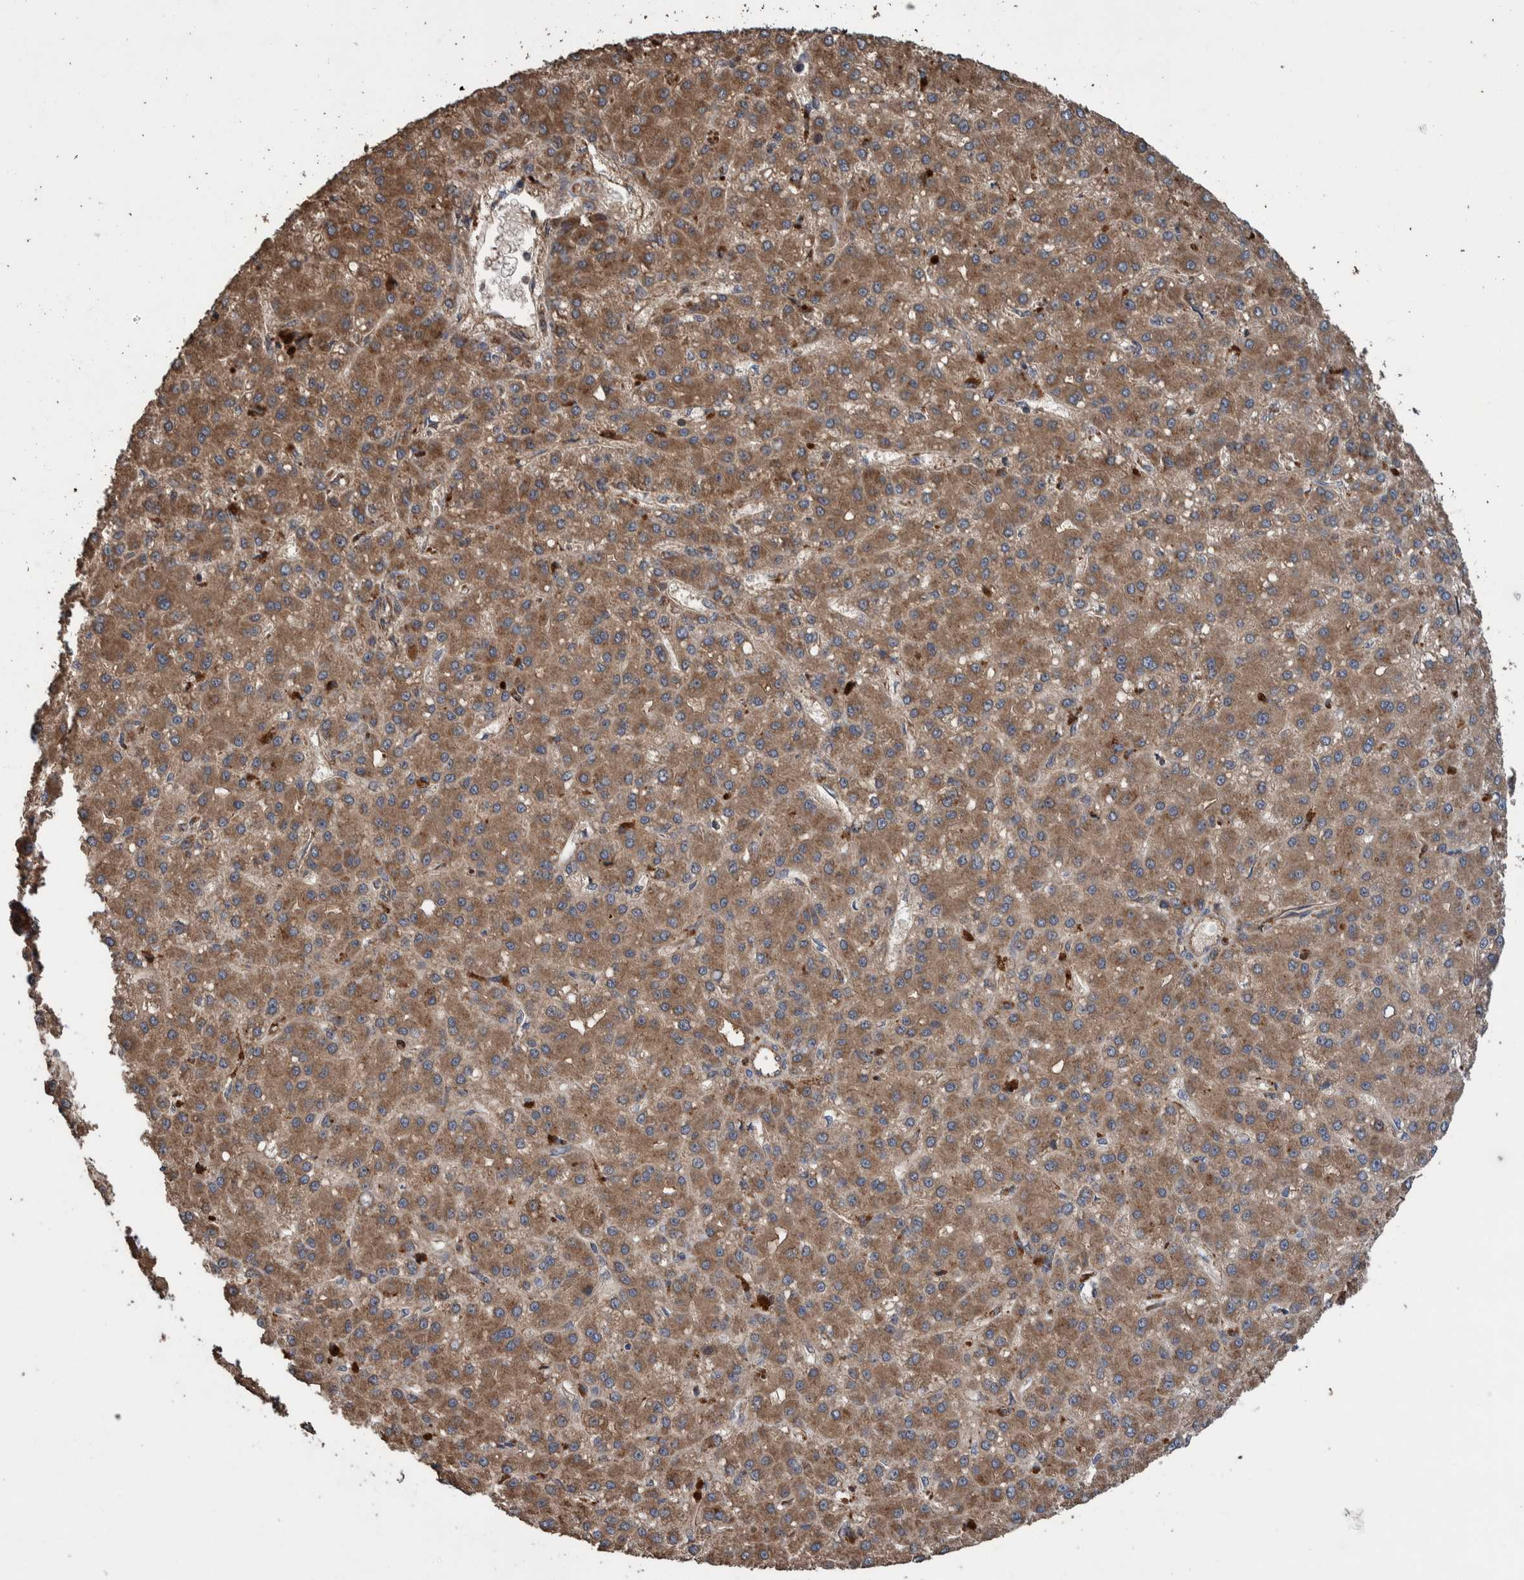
{"staining": {"intensity": "moderate", "quantity": ">75%", "location": "cytoplasmic/membranous"}, "tissue": "liver cancer", "cell_type": "Tumor cells", "image_type": "cancer", "snomed": [{"axis": "morphology", "description": "Carcinoma, Hepatocellular, NOS"}, {"axis": "topography", "description": "Liver"}], "caption": "DAB immunohistochemical staining of liver hepatocellular carcinoma exhibits moderate cytoplasmic/membranous protein staining in approximately >75% of tumor cells. (Brightfield microscopy of DAB IHC at high magnification).", "gene": "TRIM16", "patient": {"sex": "male", "age": 67}}